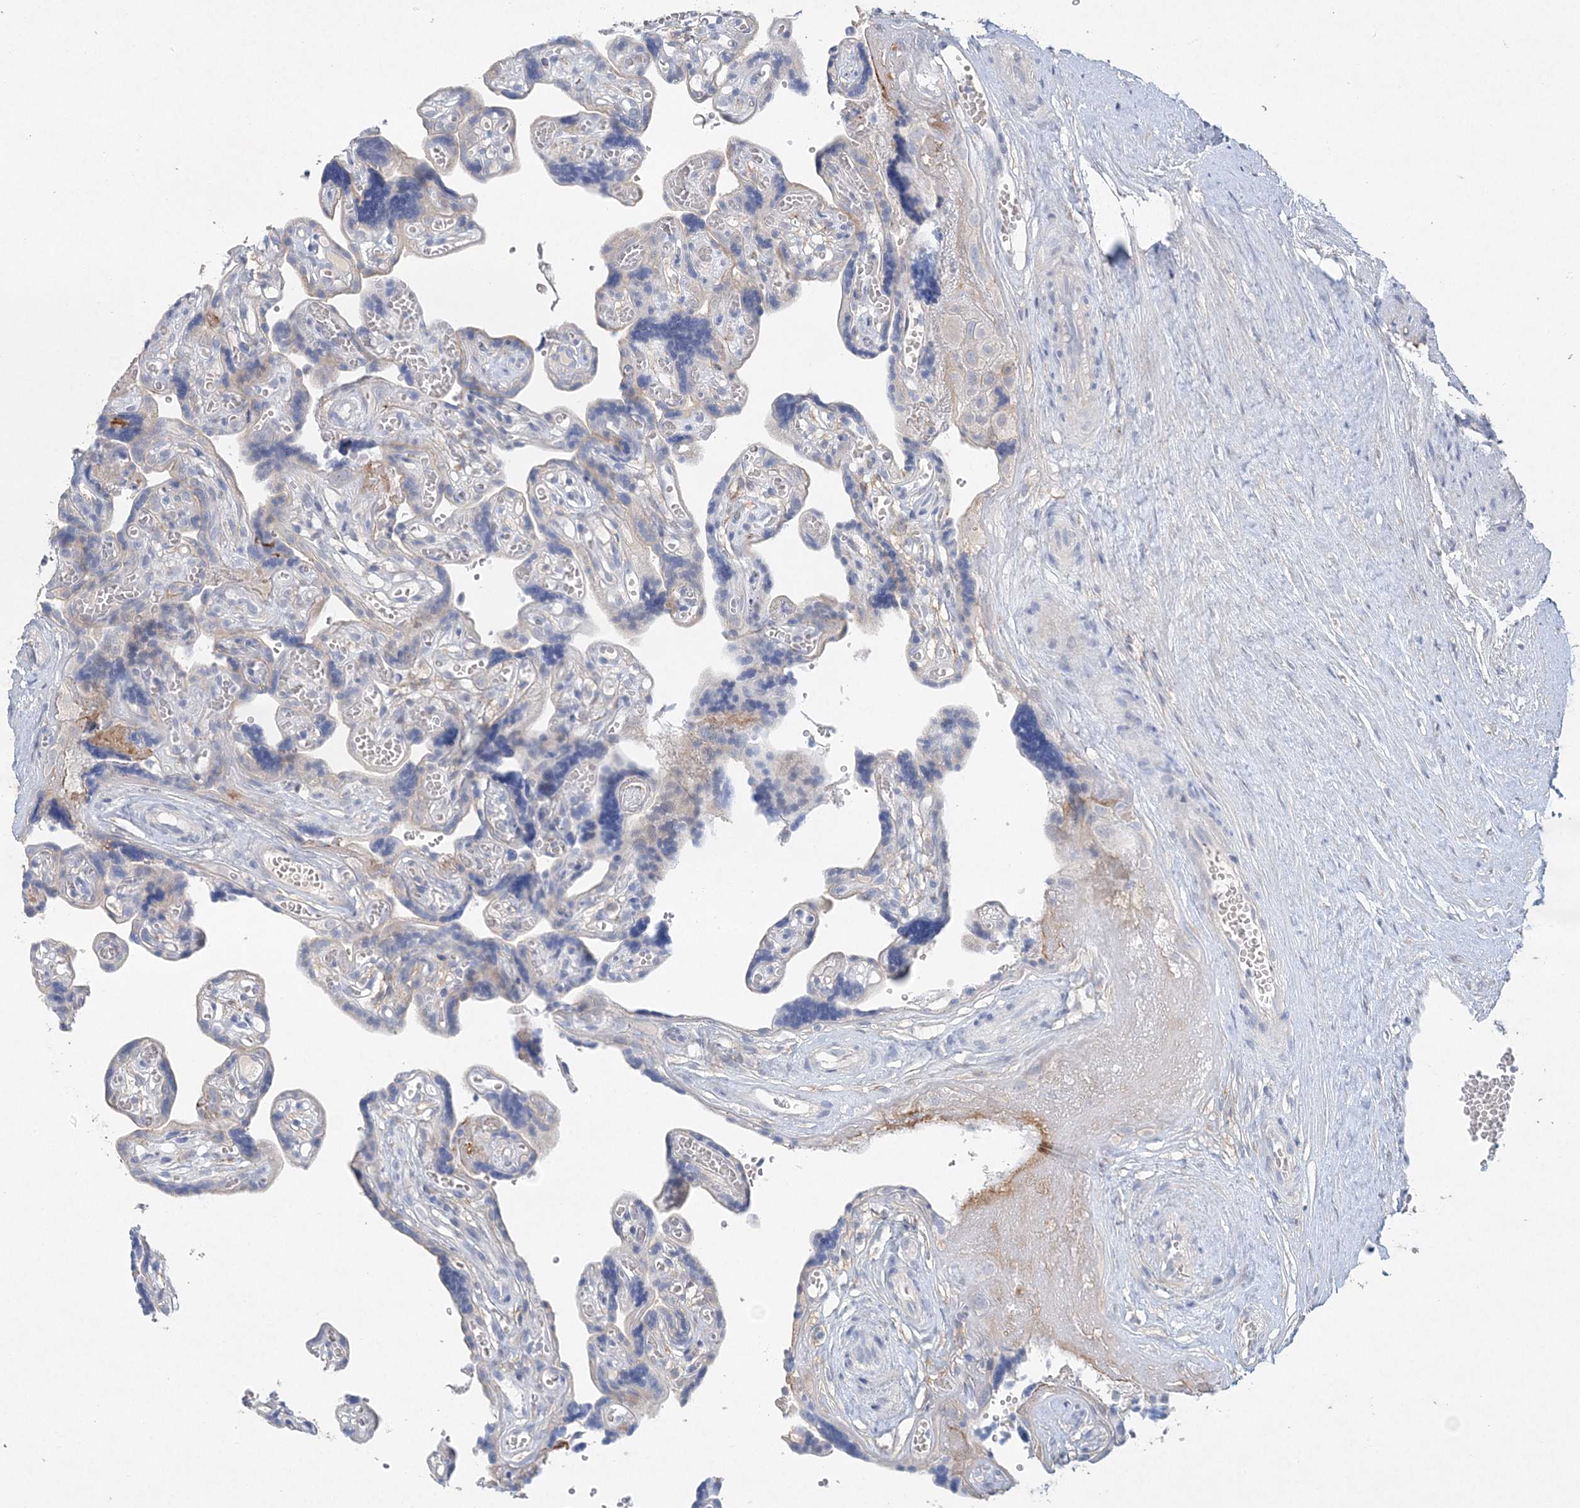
{"staining": {"intensity": "weak", "quantity": "<25%", "location": "cytoplasmic/membranous"}, "tissue": "placenta", "cell_type": "Trophoblastic cells", "image_type": "normal", "snomed": [{"axis": "morphology", "description": "Normal tissue, NOS"}, {"axis": "topography", "description": "Placenta"}], "caption": "Histopathology image shows no protein positivity in trophoblastic cells of normal placenta. (DAB (3,3'-diaminobenzidine) immunohistochemistry, high magnification).", "gene": "MAT2B", "patient": {"sex": "female", "age": 30}}